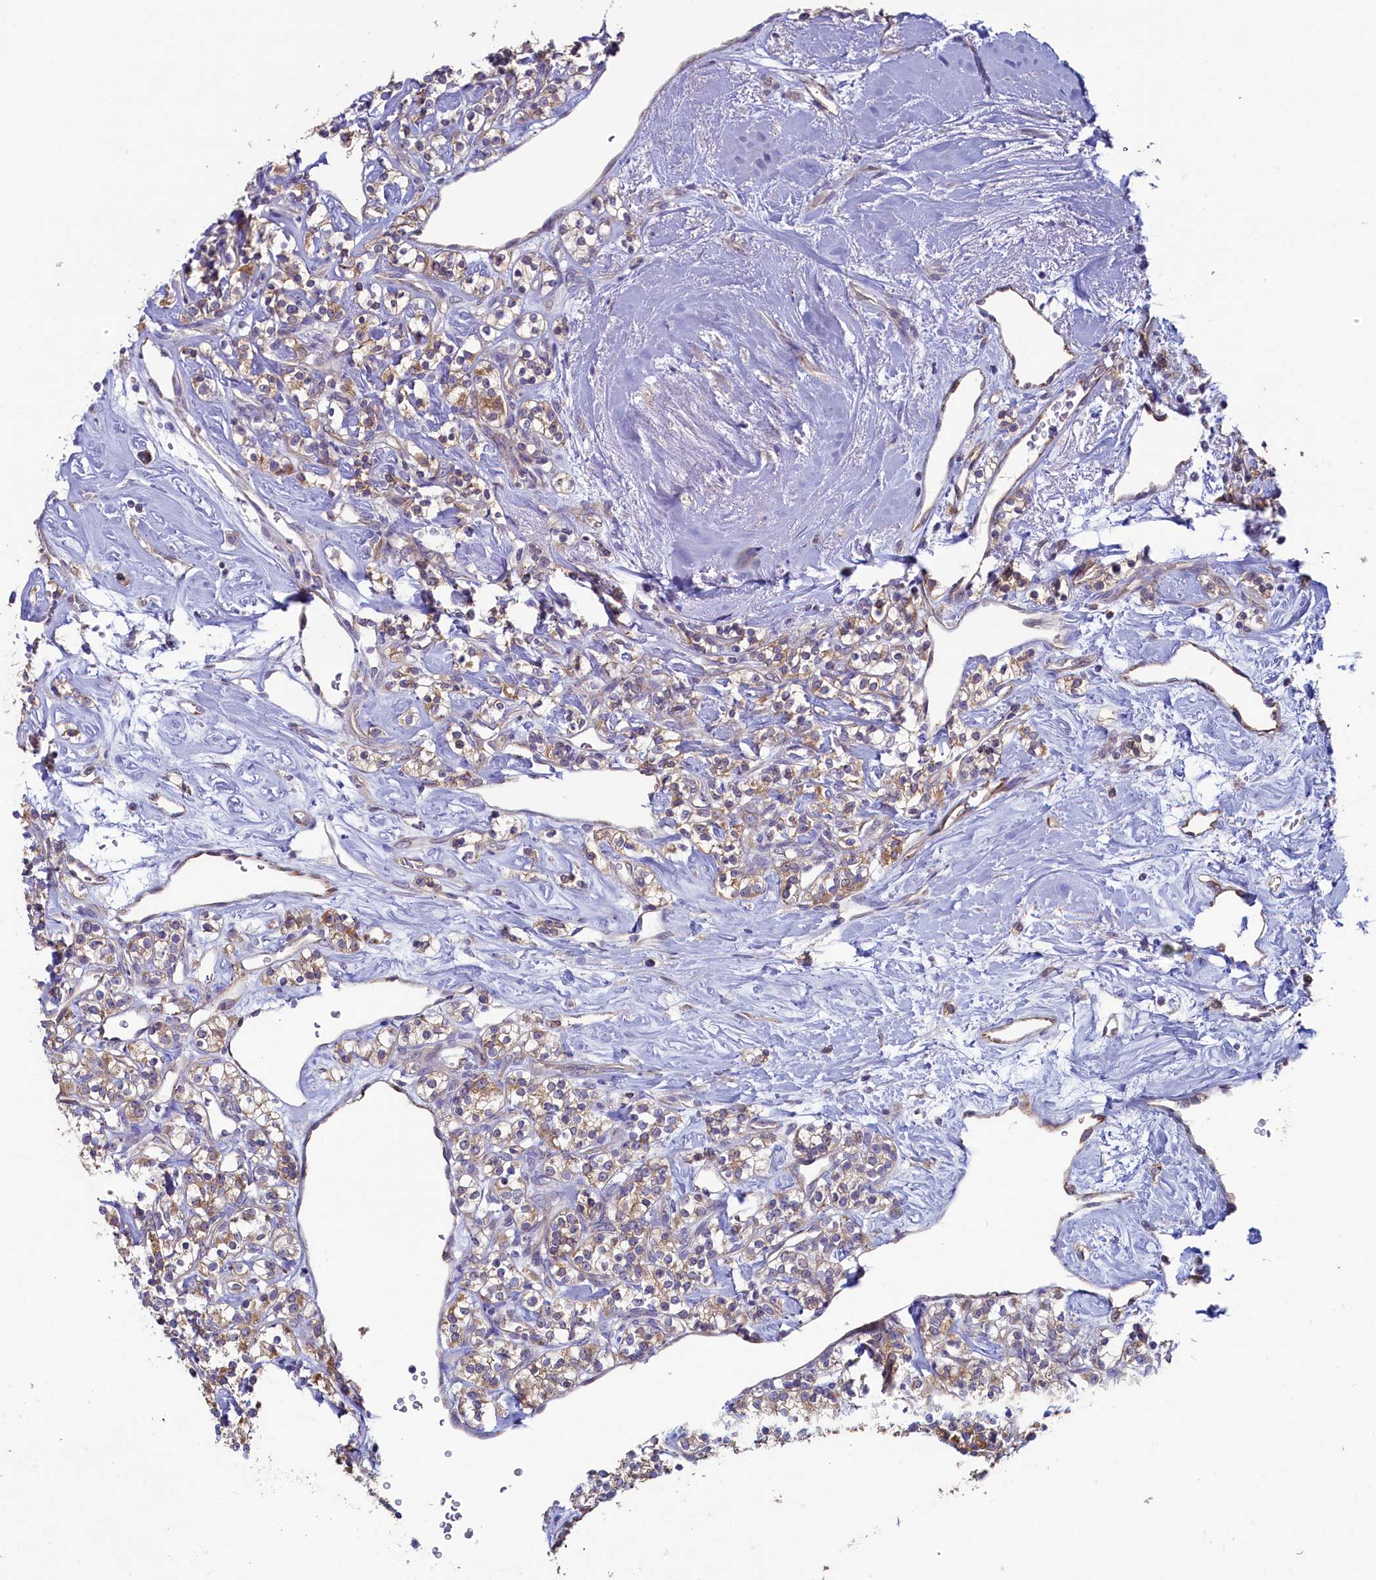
{"staining": {"intensity": "moderate", "quantity": ">75%", "location": "cytoplasmic/membranous"}, "tissue": "renal cancer", "cell_type": "Tumor cells", "image_type": "cancer", "snomed": [{"axis": "morphology", "description": "Adenocarcinoma, NOS"}, {"axis": "topography", "description": "Kidney"}], "caption": "Renal cancer (adenocarcinoma) was stained to show a protein in brown. There is medium levels of moderate cytoplasmic/membranous positivity in about >75% of tumor cells.", "gene": "SPATA2L", "patient": {"sex": "male", "age": 77}}